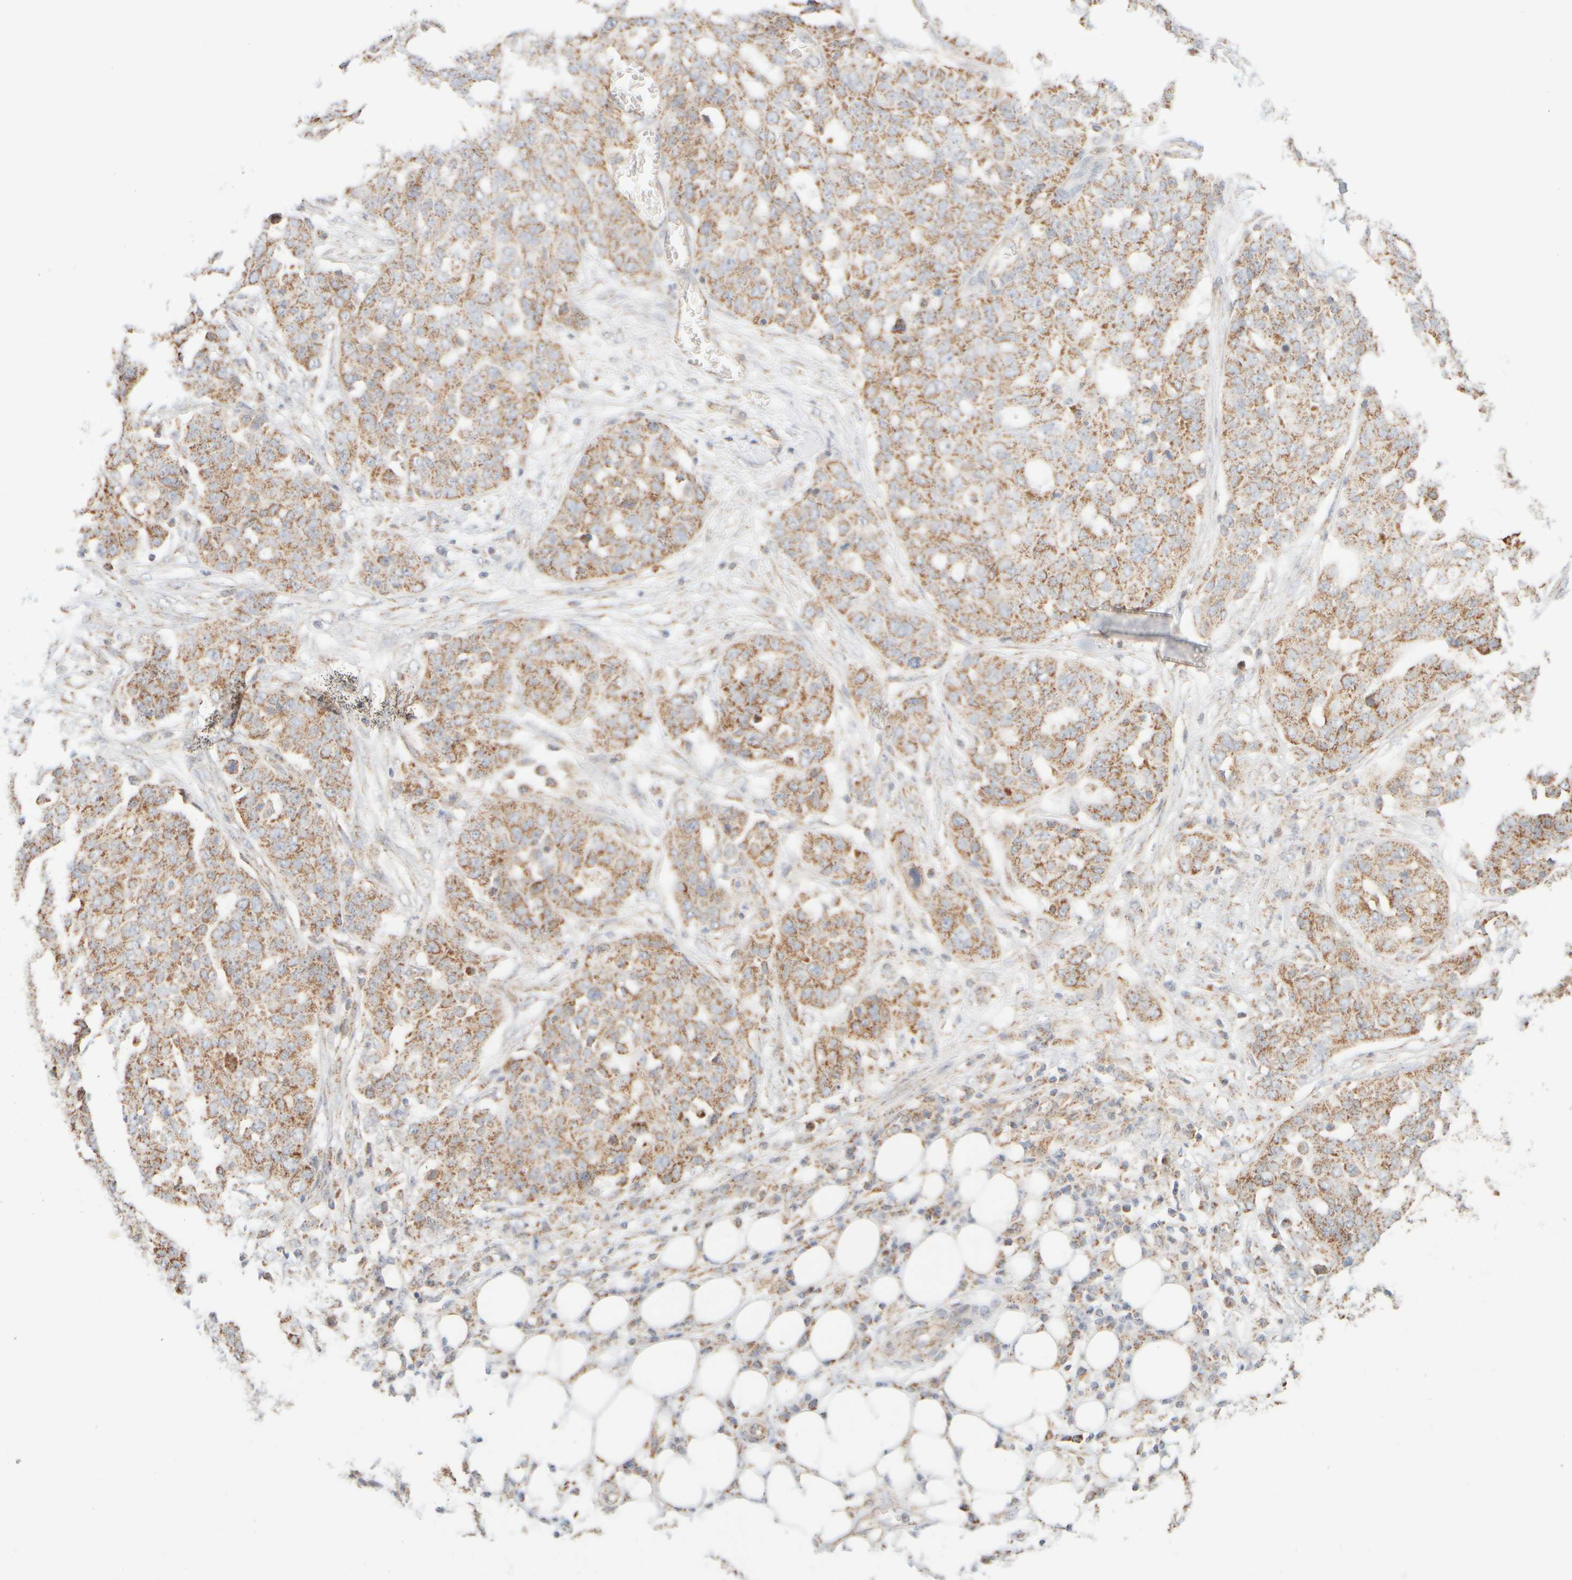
{"staining": {"intensity": "moderate", "quantity": ">75%", "location": "cytoplasmic/membranous"}, "tissue": "ovarian cancer", "cell_type": "Tumor cells", "image_type": "cancer", "snomed": [{"axis": "morphology", "description": "Cystadenocarcinoma, serous, NOS"}, {"axis": "topography", "description": "Soft tissue"}, {"axis": "topography", "description": "Ovary"}], "caption": "The micrograph reveals immunohistochemical staining of ovarian cancer. There is moderate cytoplasmic/membranous staining is identified in approximately >75% of tumor cells. (DAB (3,3'-diaminobenzidine) = brown stain, brightfield microscopy at high magnification).", "gene": "APBB2", "patient": {"sex": "female", "age": 57}}